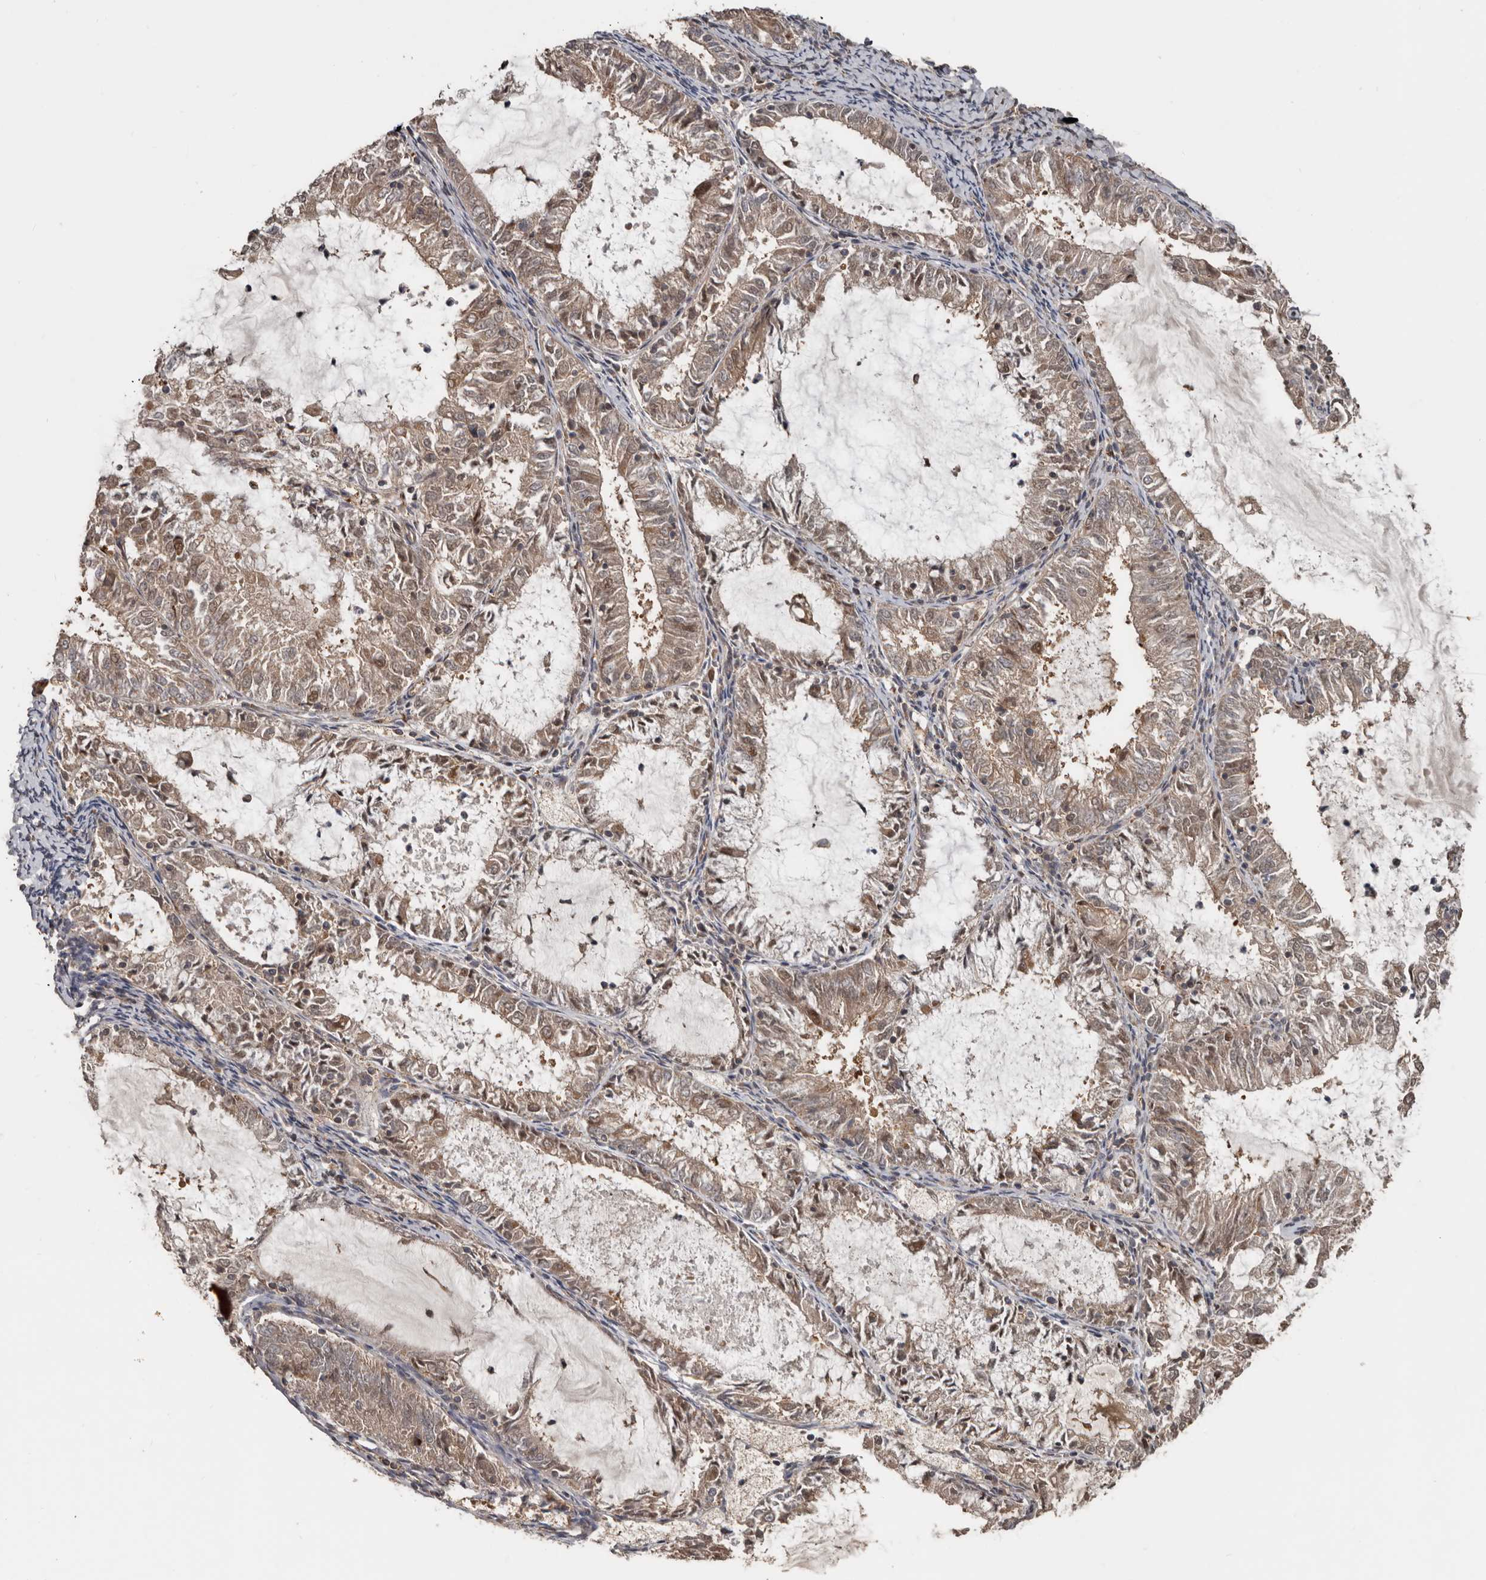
{"staining": {"intensity": "moderate", "quantity": ">75%", "location": "cytoplasmic/membranous"}, "tissue": "endometrial cancer", "cell_type": "Tumor cells", "image_type": "cancer", "snomed": [{"axis": "morphology", "description": "Adenocarcinoma, NOS"}, {"axis": "topography", "description": "Endometrium"}], "caption": "A brown stain labels moderate cytoplasmic/membranous expression of a protein in adenocarcinoma (endometrial) tumor cells.", "gene": "EXOC3L1", "patient": {"sex": "female", "age": 57}}